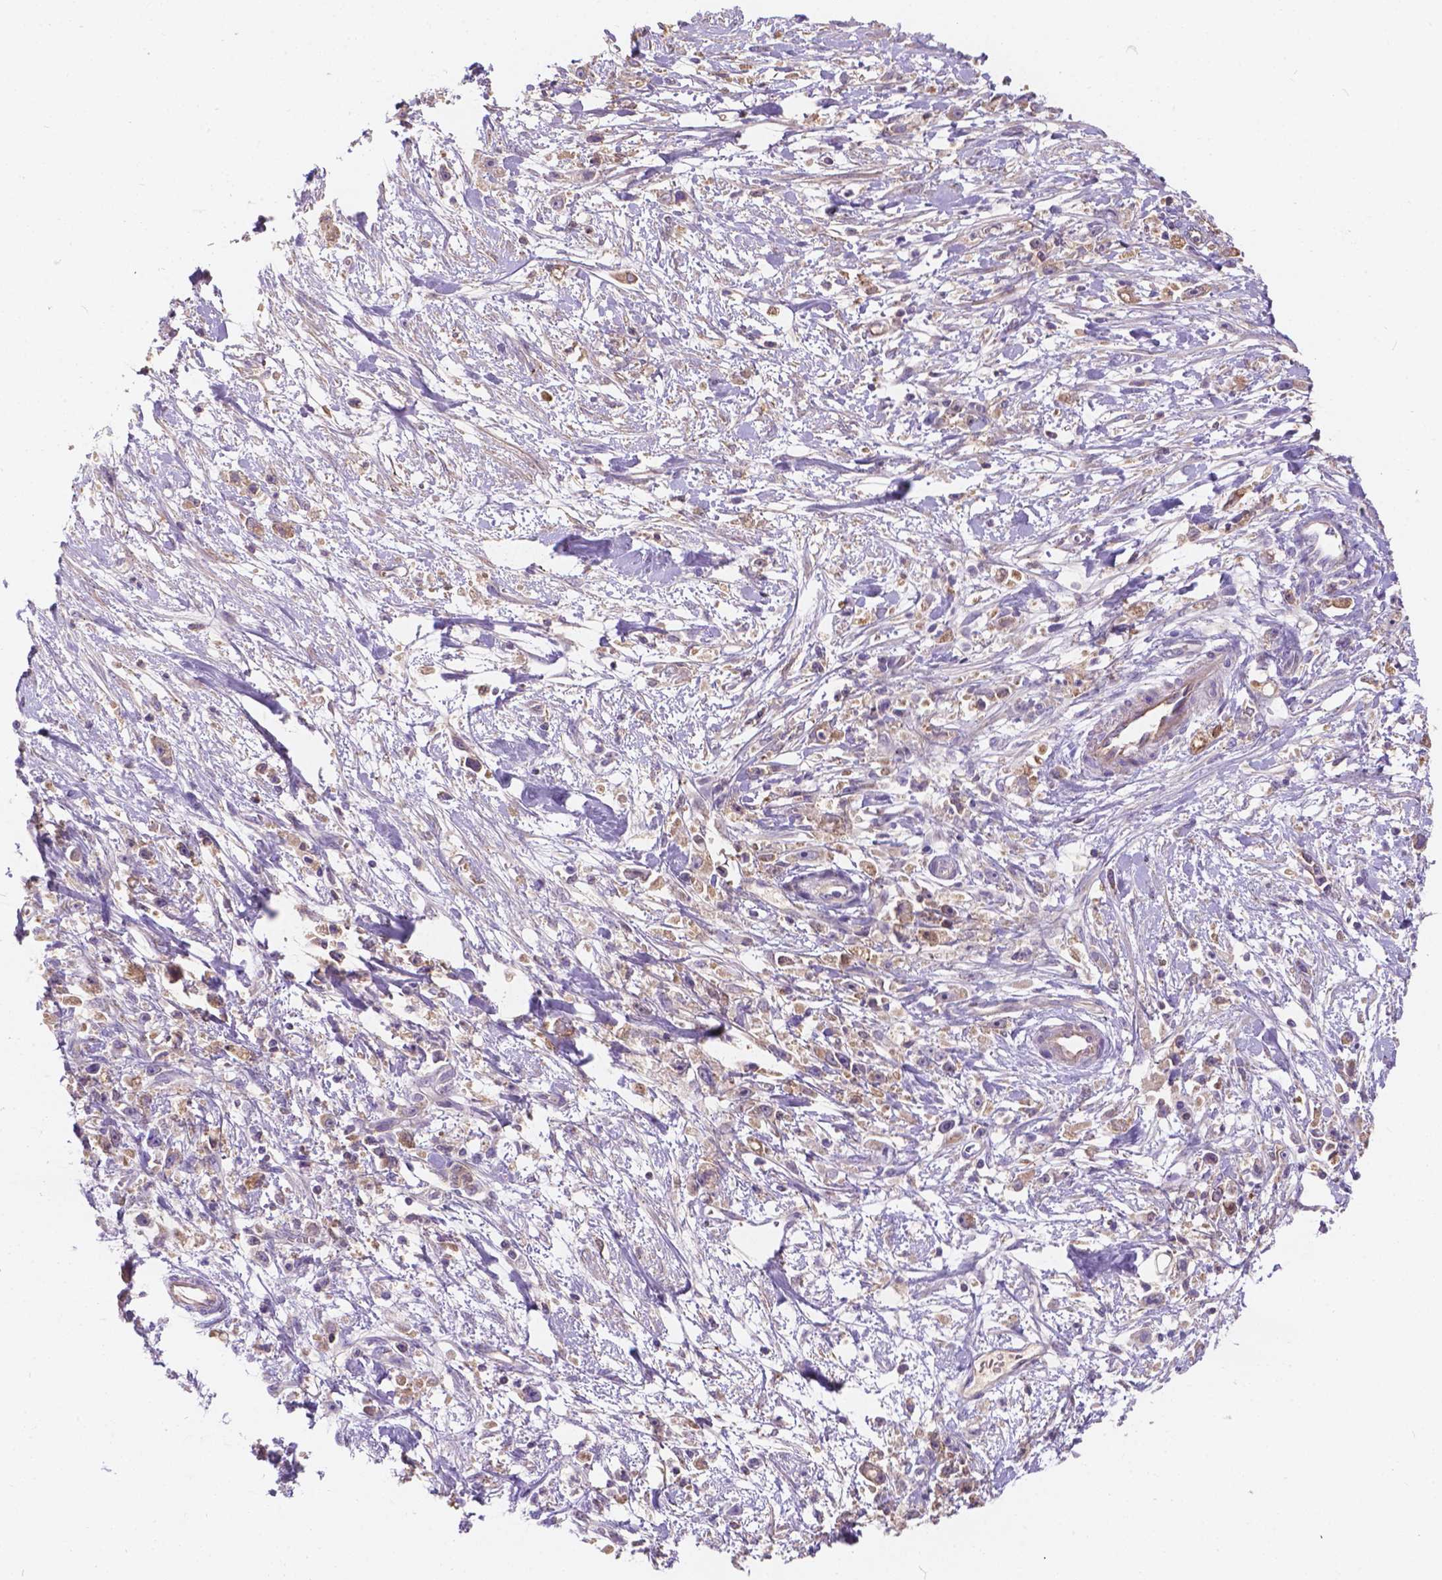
{"staining": {"intensity": "moderate", "quantity": ">75%", "location": "cytoplasmic/membranous"}, "tissue": "stomach cancer", "cell_type": "Tumor cells", "image_type": "cancer", "snomed": [{"axis": "morphology", "description": "Adenocarcinoma, NOS"}, {"axis": "topography", "description": "Stomach"}], "caption": "Moderate cytoplasmic/membranous protein positivity is present in about >75% of tumor cells in stomach cancer.", "gene": "CDK10", "patient": {"sex": "female", "age": 59}}